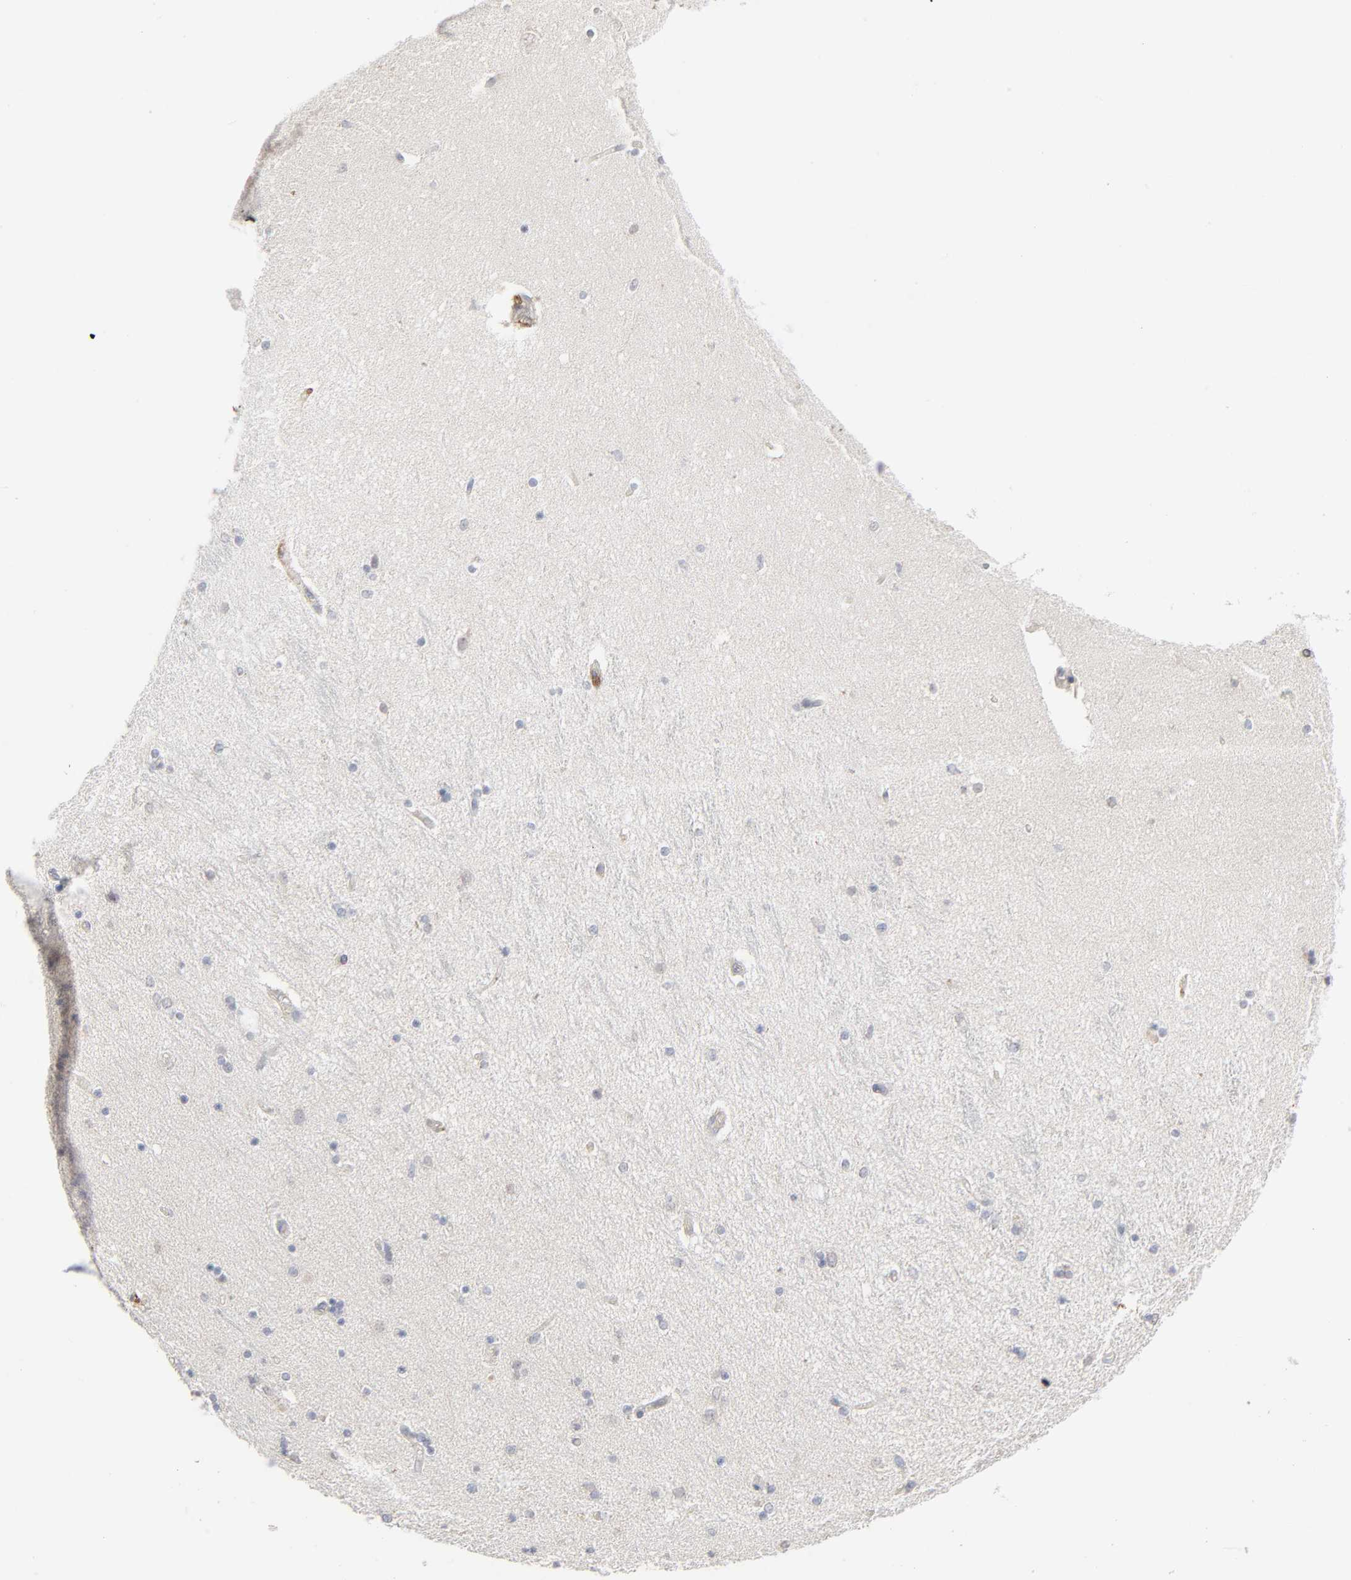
{"staining": {"intensity": "moderate", "quantity": ">75%", "location": "cytoplasmic/membranous"}, "tissue": "hippocampus", "cell_type": "Glial cells", "image_type": "normal", "snomed": [{"axis": "morphology", "description": "Normal tissue, NOS"}, {"axis": "topography", "description": "Hippocampus"}], "caption": "Hippocampus stained with DAB immunohistochemistry (IHC) demonstrates medium levels of moderate cytoplasmic/membranous positivity in approximately >75% of glial cells.", "gene": "POMT2", "patient": {"sex": "female", "age": 54}}